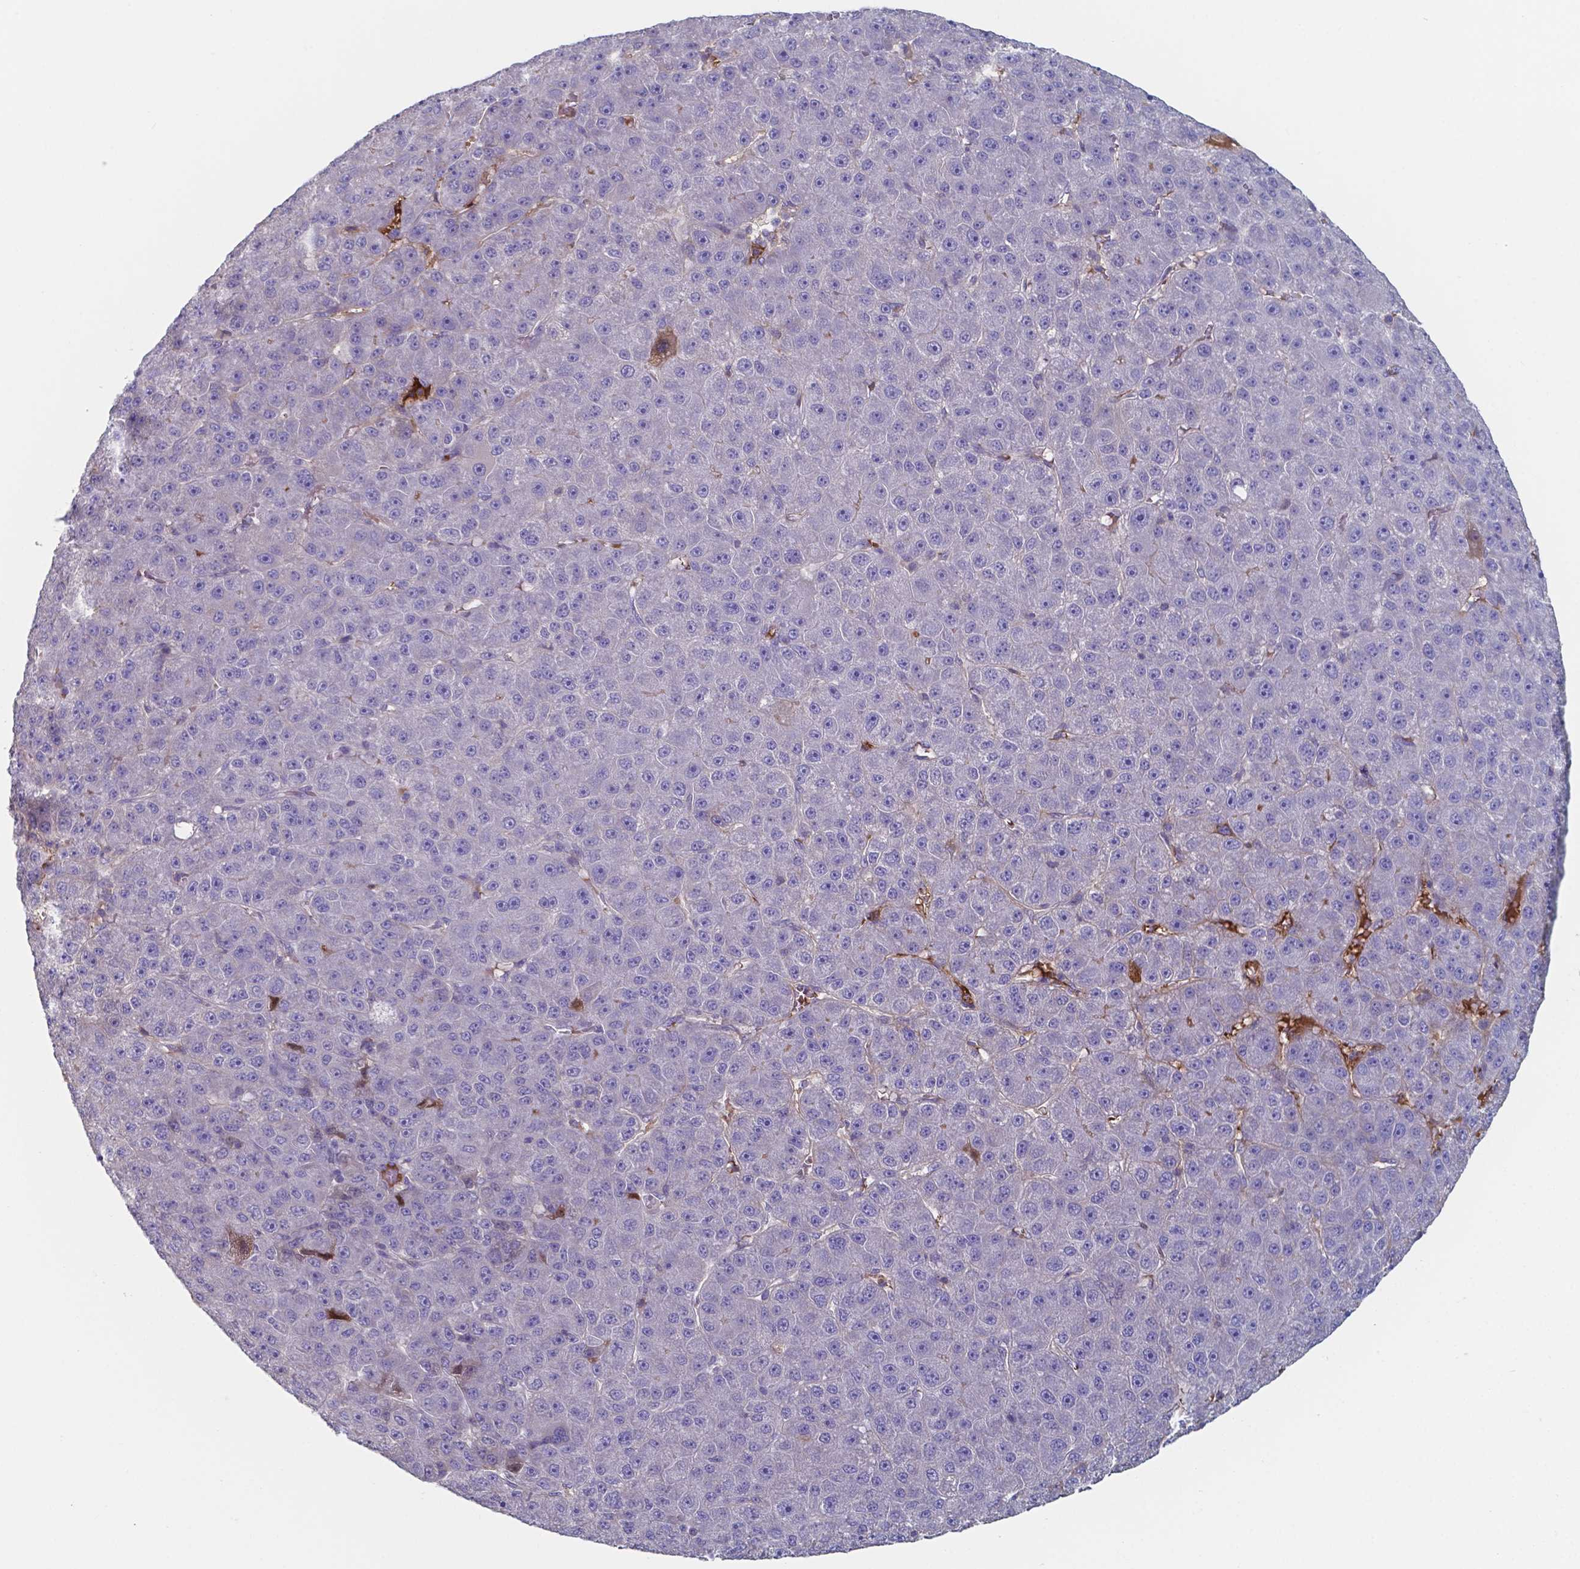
{"staining": {"intensity": "negative", "quantity": "none", "location": "none"}, "tissue": "liver cancer", "cell_type": "Tumor cells", "image_type": "cancer", "snomed": [{"axis": "morphology", "description": "Carcinoma, Hepatocellular, NOS"}, {"axis": "topography", "description": "Liver"}], "caption": "Tumor cells show no significant protein expression in hepatocellular carcinoma (liver).", "gene": "BTBD17", "patient": {"sex": "male", "age": 67}}